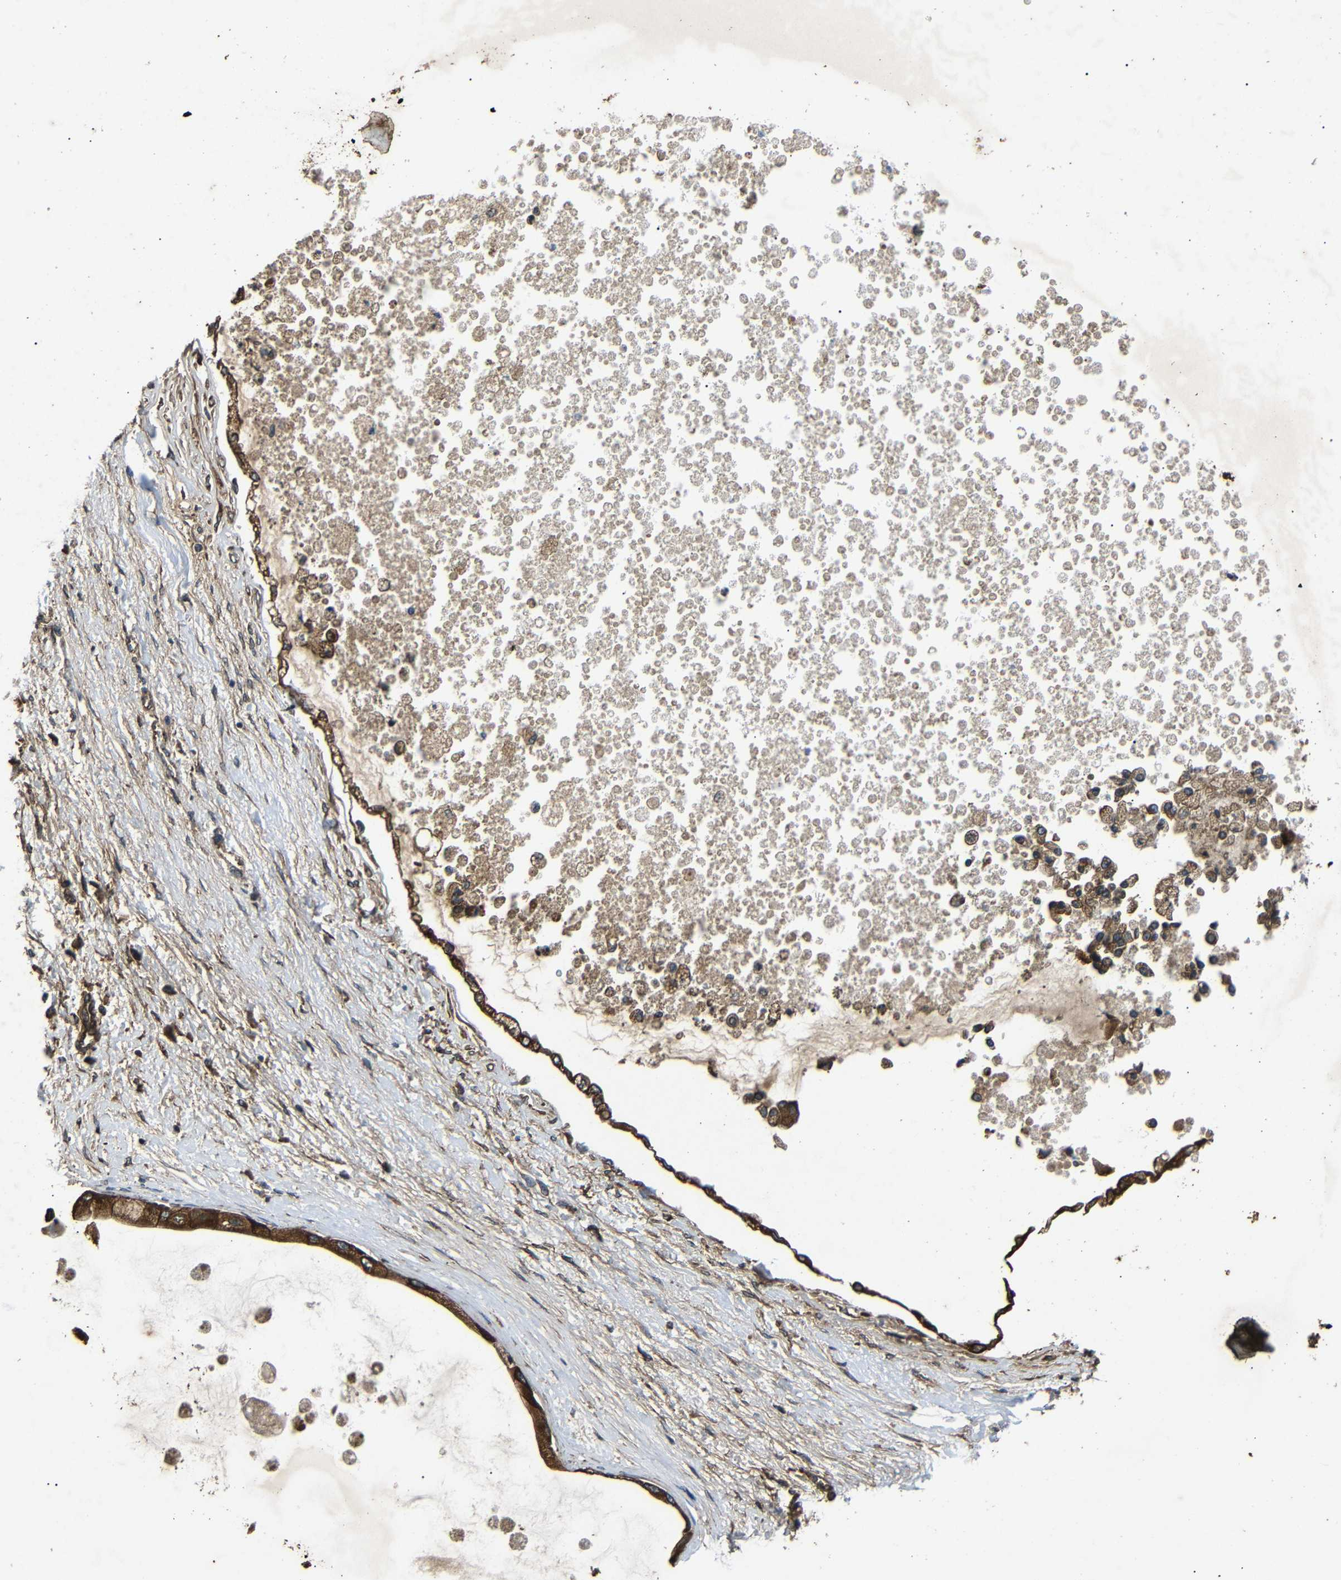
{"staining": {"intensity": "strong", "quantity": ">75%", "location": "cytoplasmic/membranous"}, "tissue": "liver cancer", "cell_type": "Tumor cells", "image_type": "cancer", "snomed": [{"axis": "morphology", "description": "Cholangiocarcinoma"}, {"axis": "topography", "description": "Liver"}], "caption": "IHC of human liver cancer displays high levels of strong cytoplasmic/membranous staining in approximately >75% of tumor cells.", "gene": "TRPC1", "patient": {"sex": "male", "age": 50}}